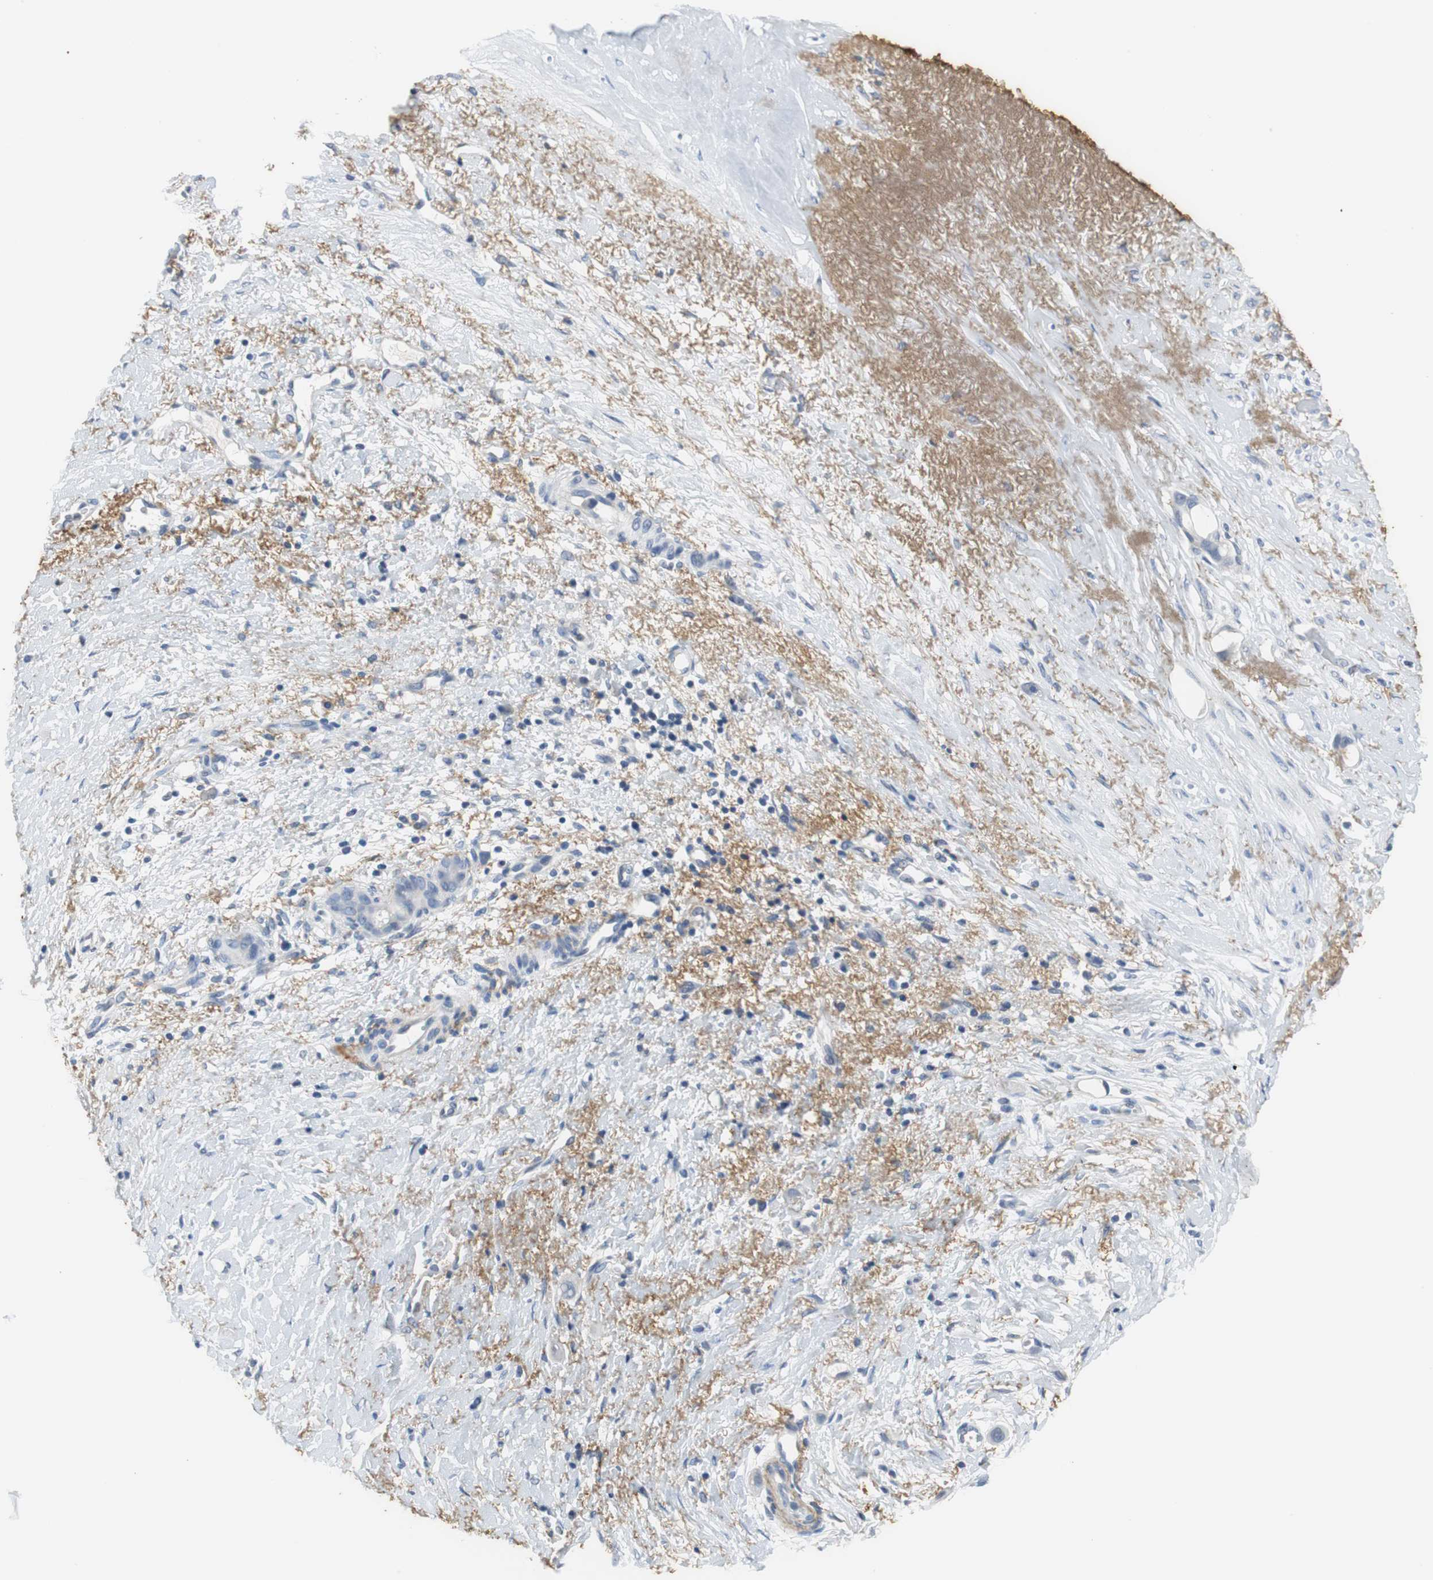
{"staining": {"intensity": "negative", "quantity": "none", "location": "none"}, "tissue": "liver cancer", "cell_type": "Tumor cells", "image_type": "cancer", "snomed": [{"axis": "morphology", "description": "Cholangiocarcinoma"}, {"axis": "topography", "description": "Liver"}], "caption": "Immunohistochemistry (IHC) histopathology image of liver cholangiocarcinoma stained for a protein (brown), which shows no expression in tumor cells.", "gene": "MUC7", "patient": {"sex": "female", "age": 65}}